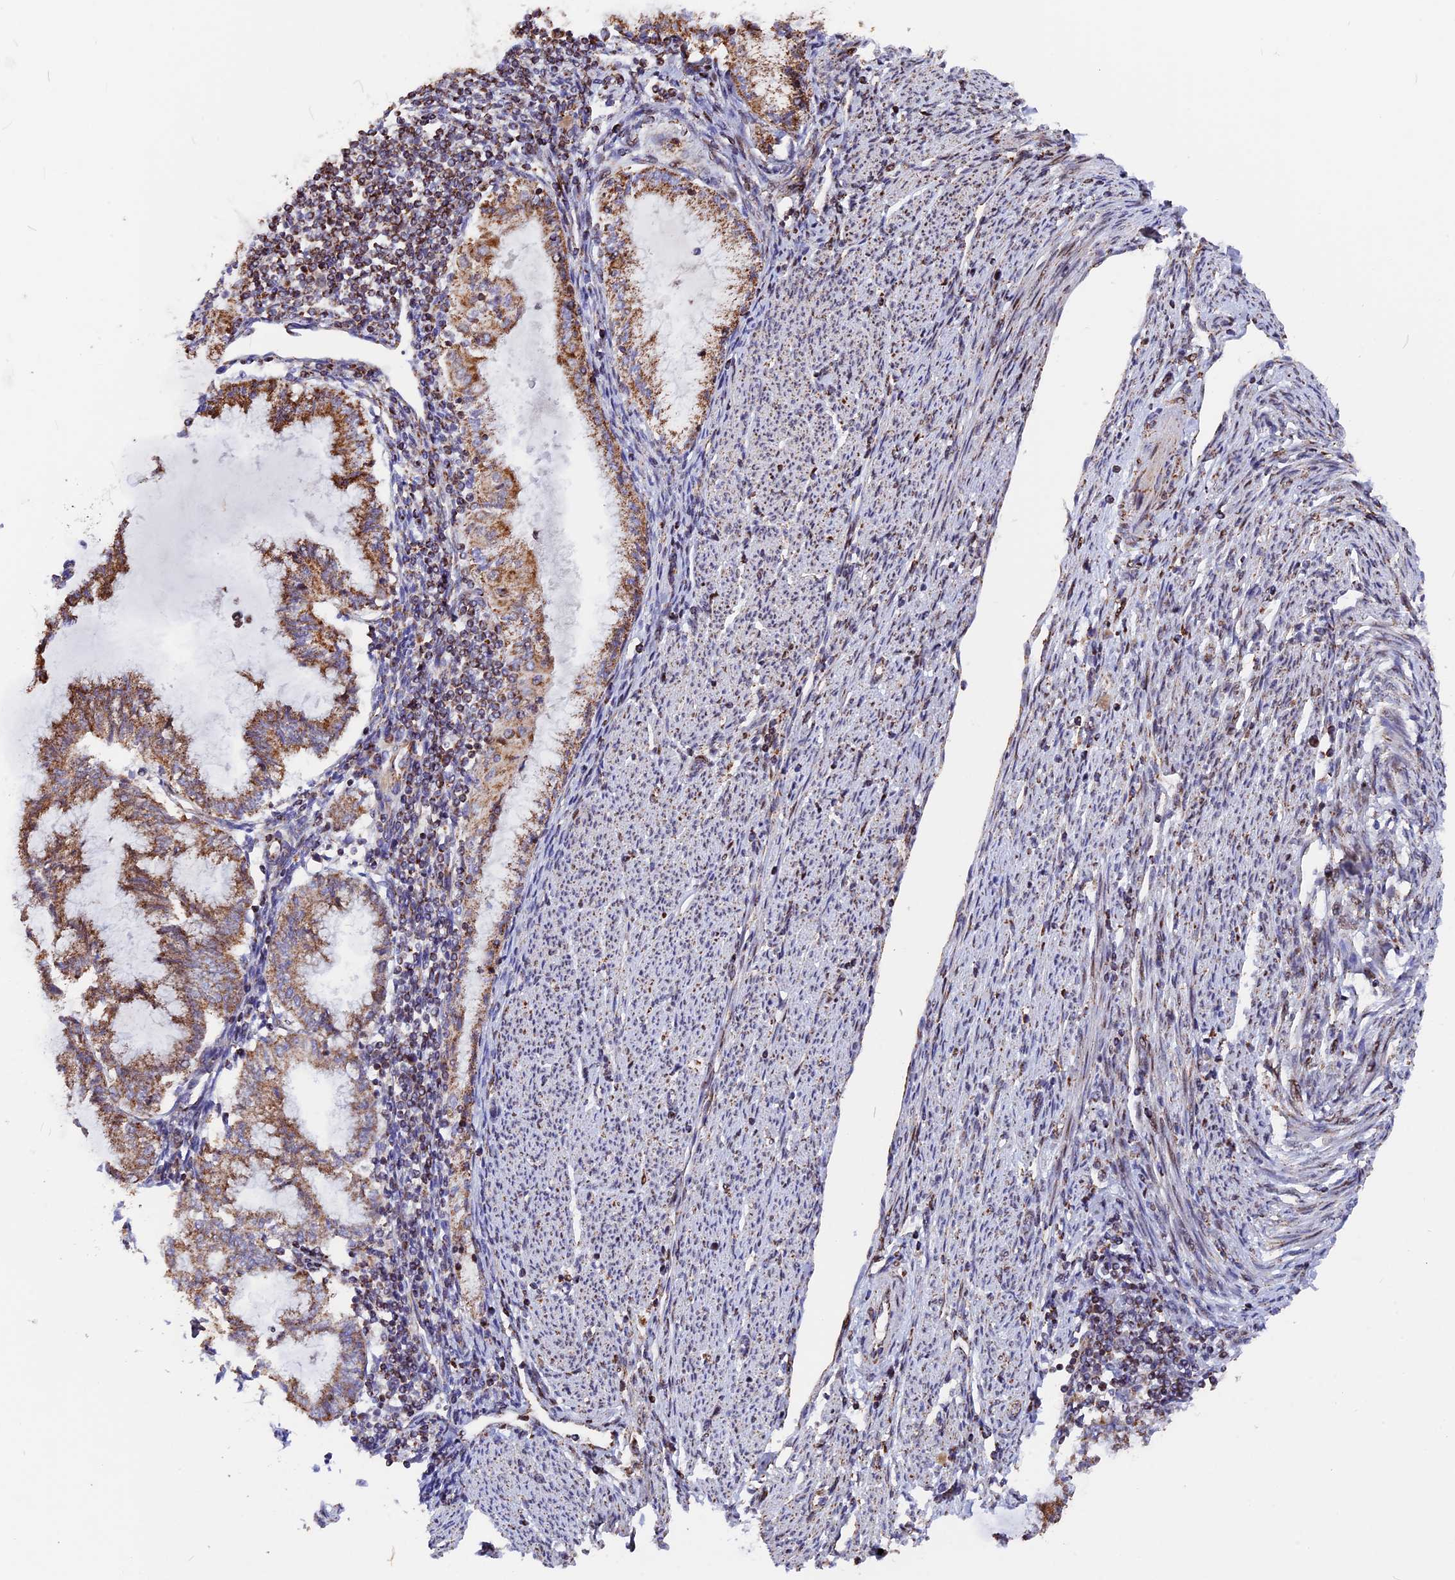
{"staining": {"intensity": "moderate", "quantity": ">75%", "location": "cytoplasmic/membranous"}, "tissue": "endometrial cancer", "cell_type": "Tumor cells", "image_type": "cancer", "snomed": [{"axis": "morphology", "description": "Adenocarcinoma, NOS"}, {"axis": "topography", "description": "Endometrium"}], "caption": "The micrograph exhibits immunohistochemical staining of endometrial cancer. There is moderate cytoplasmic/membranous positivity is appreciated in about >75% of tumor cells. The staining is performed using DAB brown chromogen to label protein expression. The nuclei are counter-stained blue using hematoxylin.", "gene": "FAM174C", "patient": {"sex": "female", "age": 79}}